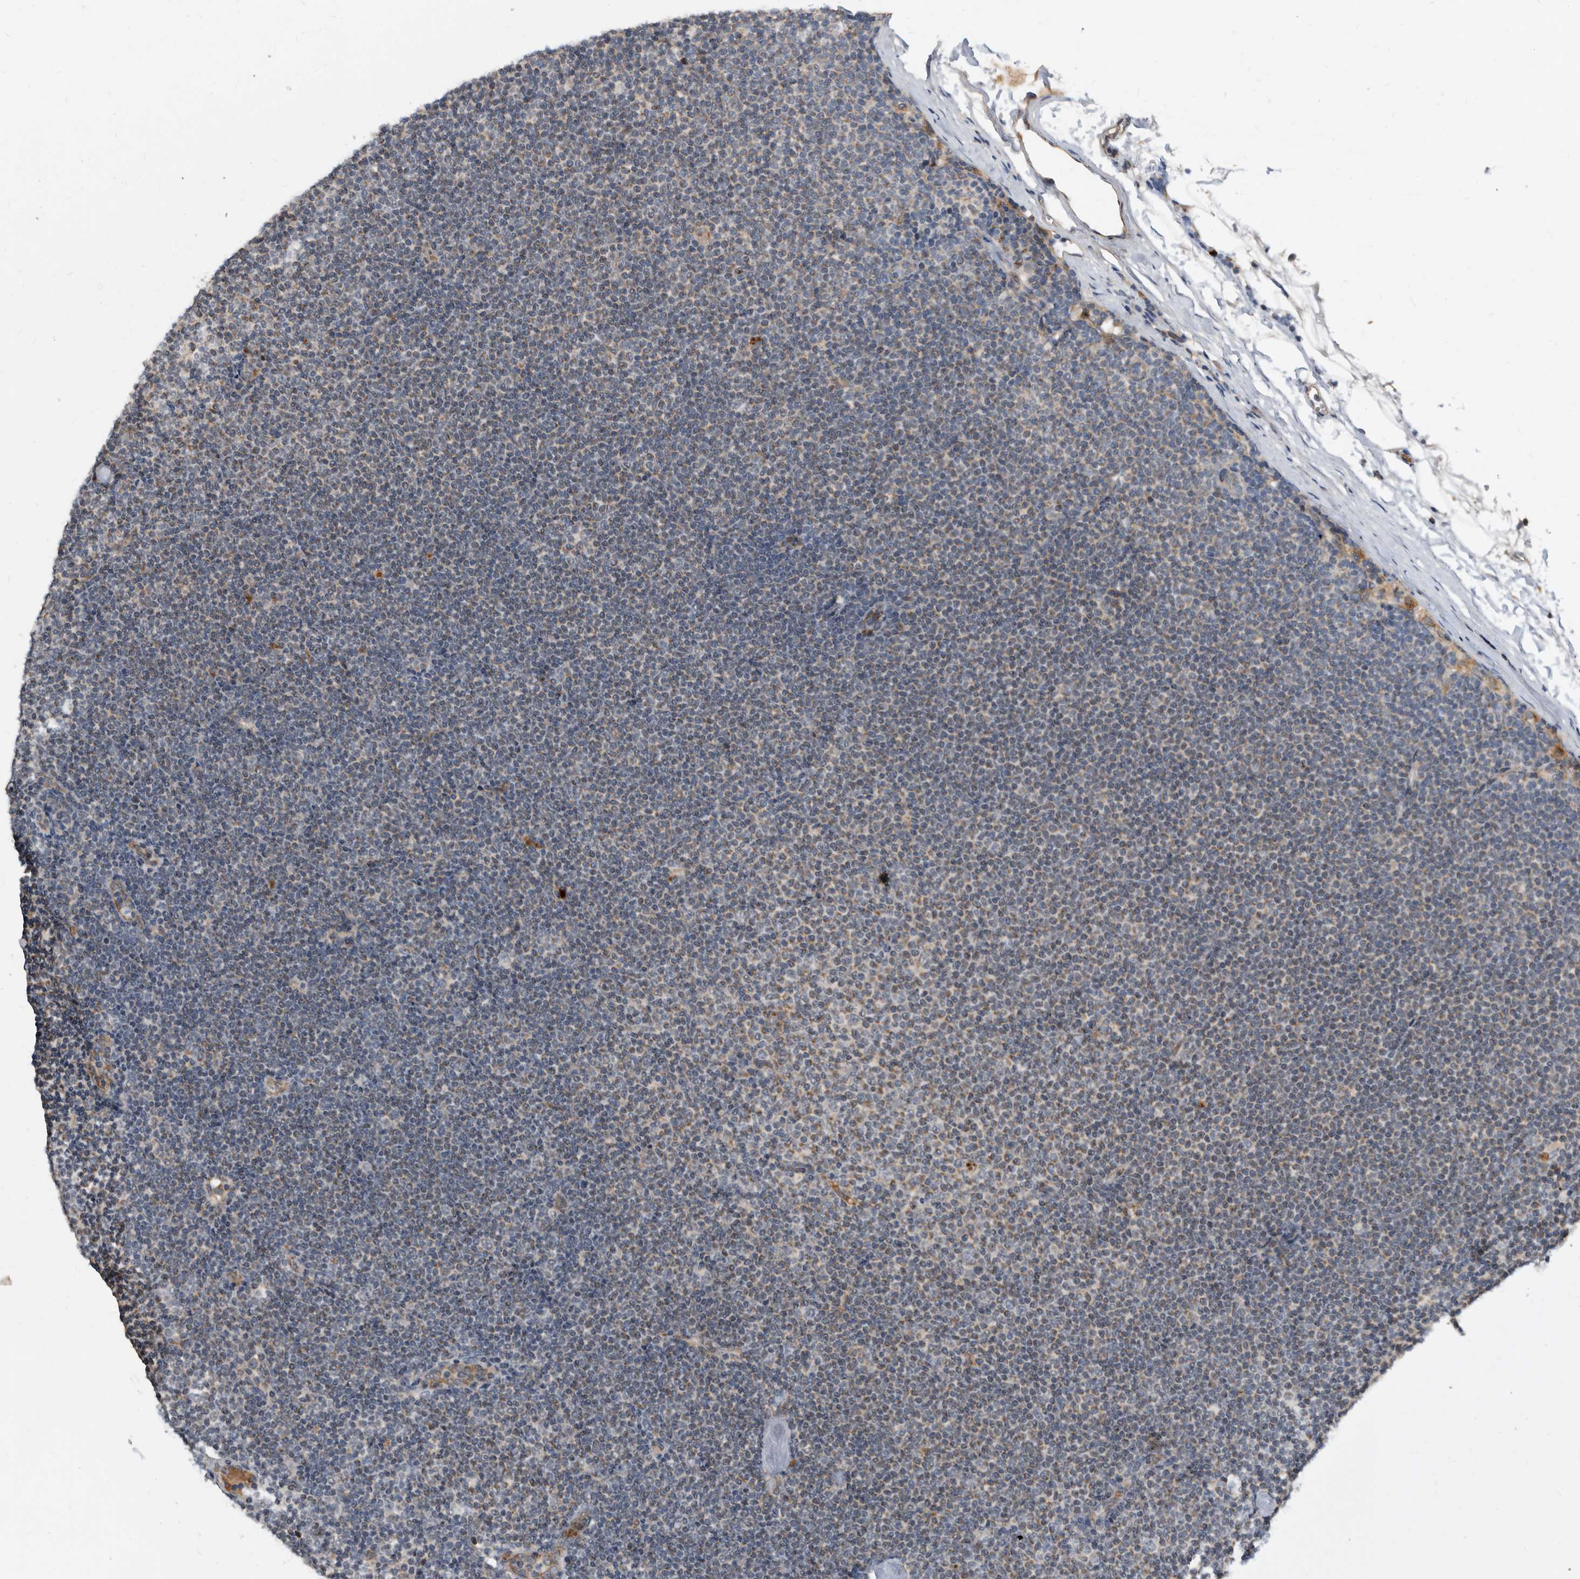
{"staining": {"intensity": "weak", "quantity": "25%-75%", "location": "cytoplasmic/membranous"}, "tissue": "lymphoma", "cell_type": "Tumor cells", "image_type": "cancer", "snomed": [{"axis": "morphology", "description": "Malignant lymphoma, non-Hodgkin's type, Low grade"}, {"axis": "topography", "description": "Lymph node"}], "caption": "High-power microscopy captured an immunohistochemistry micrograph of lymphoma, revealing weak cytoplasmic/membranous staining in approximately 25%-75% of tumor cells.", "gene": "PI15", "patient": {"sex": "female", "age": 53}}